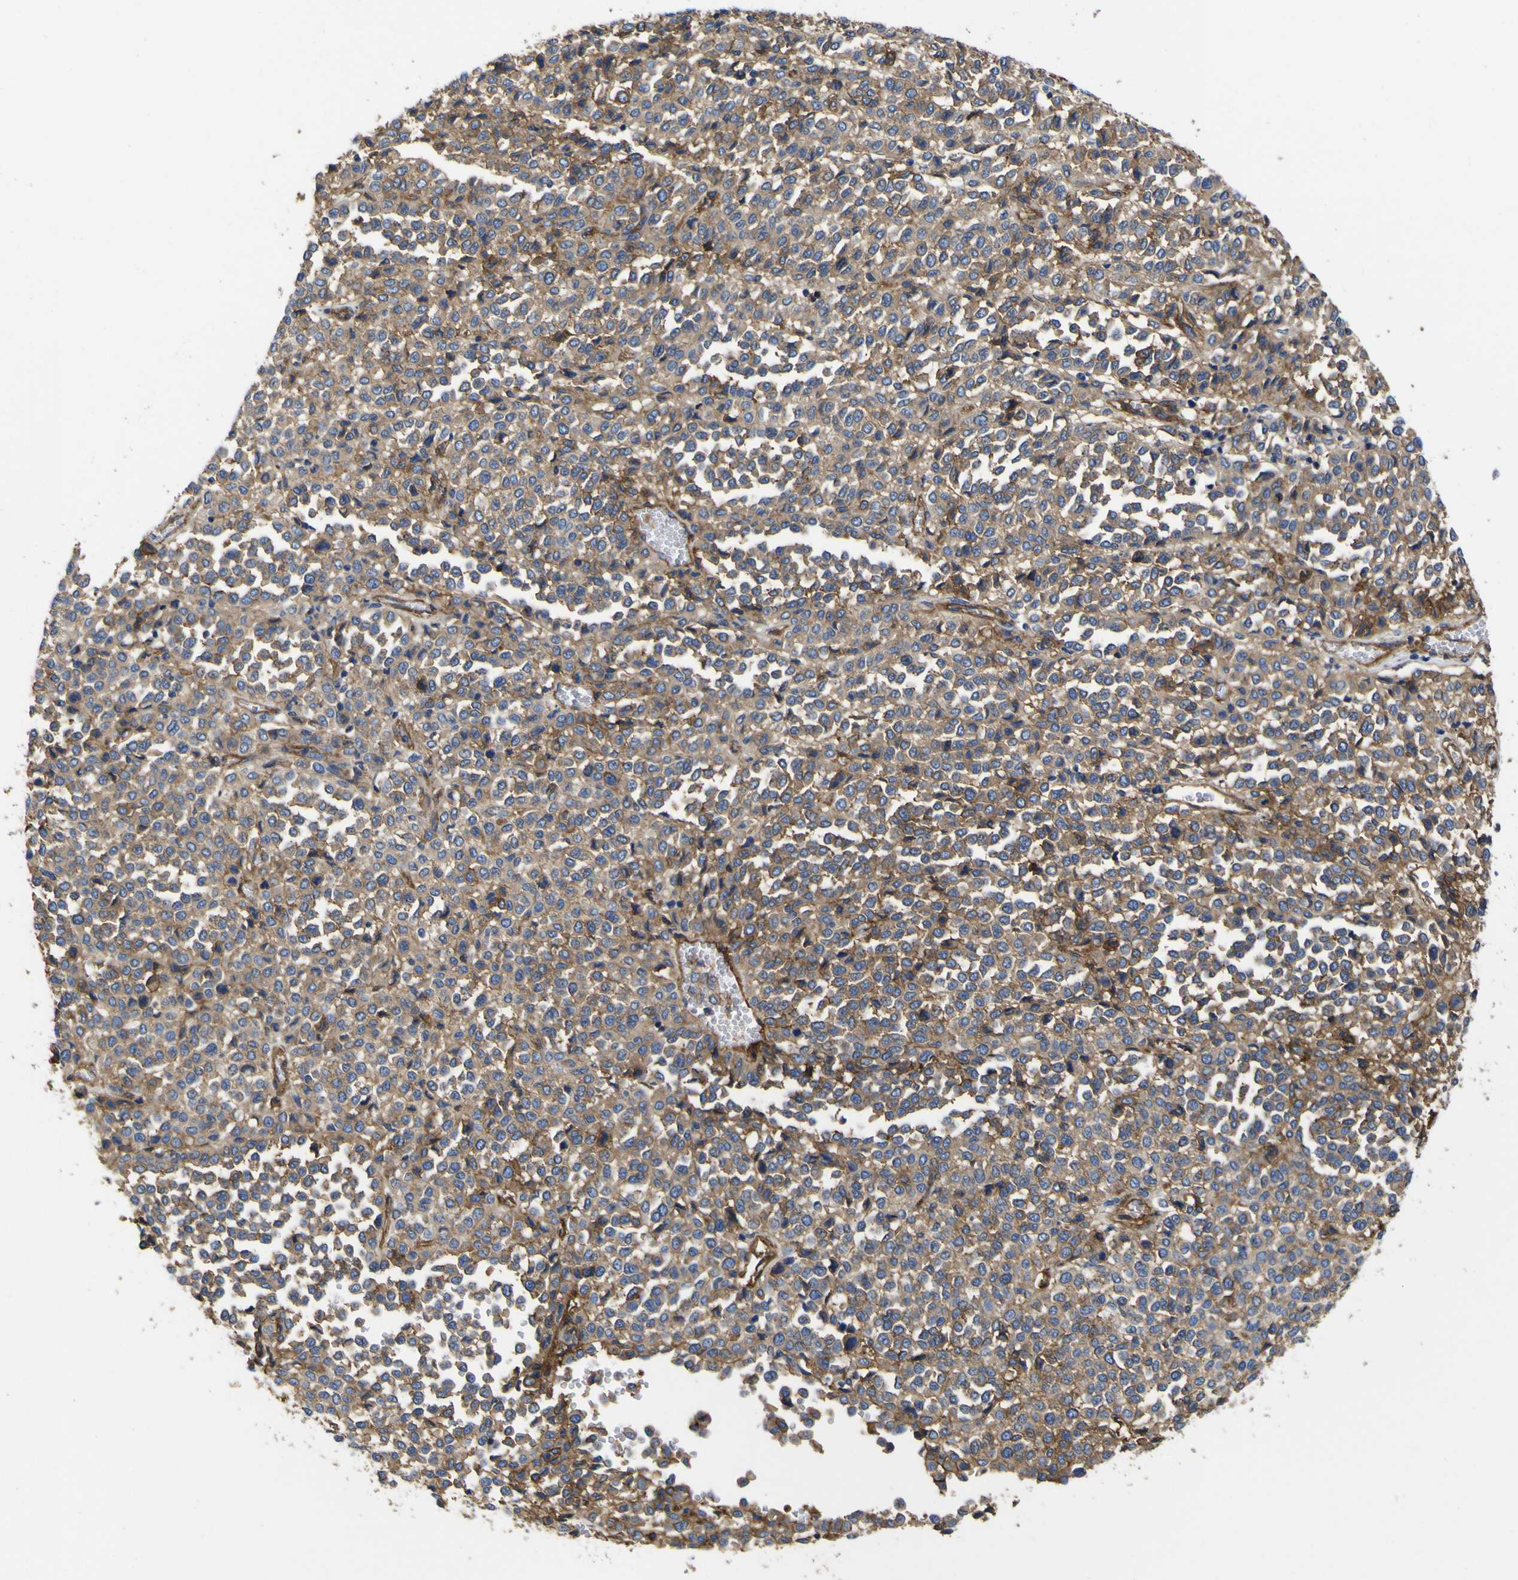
{"staining": {"intensity": "moderate", "quantity": ">75%", "location": "cytoplasmic/membranous"}, "tissue": "melanoma", "cell_type": "Tumor cells", "image_type": "cancer", "snomed": [{"axis": "morphology", "description": "Malignant melanoma, Metastatic site"}, {"axis": "topography", "description": "Pancreas"}], "caption": "Protein expression analysis of malignant melanoma (metastatic site) exhibits moderate cytoplasmic/membranous expression in about >75% of tumor cells.", "gene": "CD151", "patient": {"sex": "female", "age": 30}}